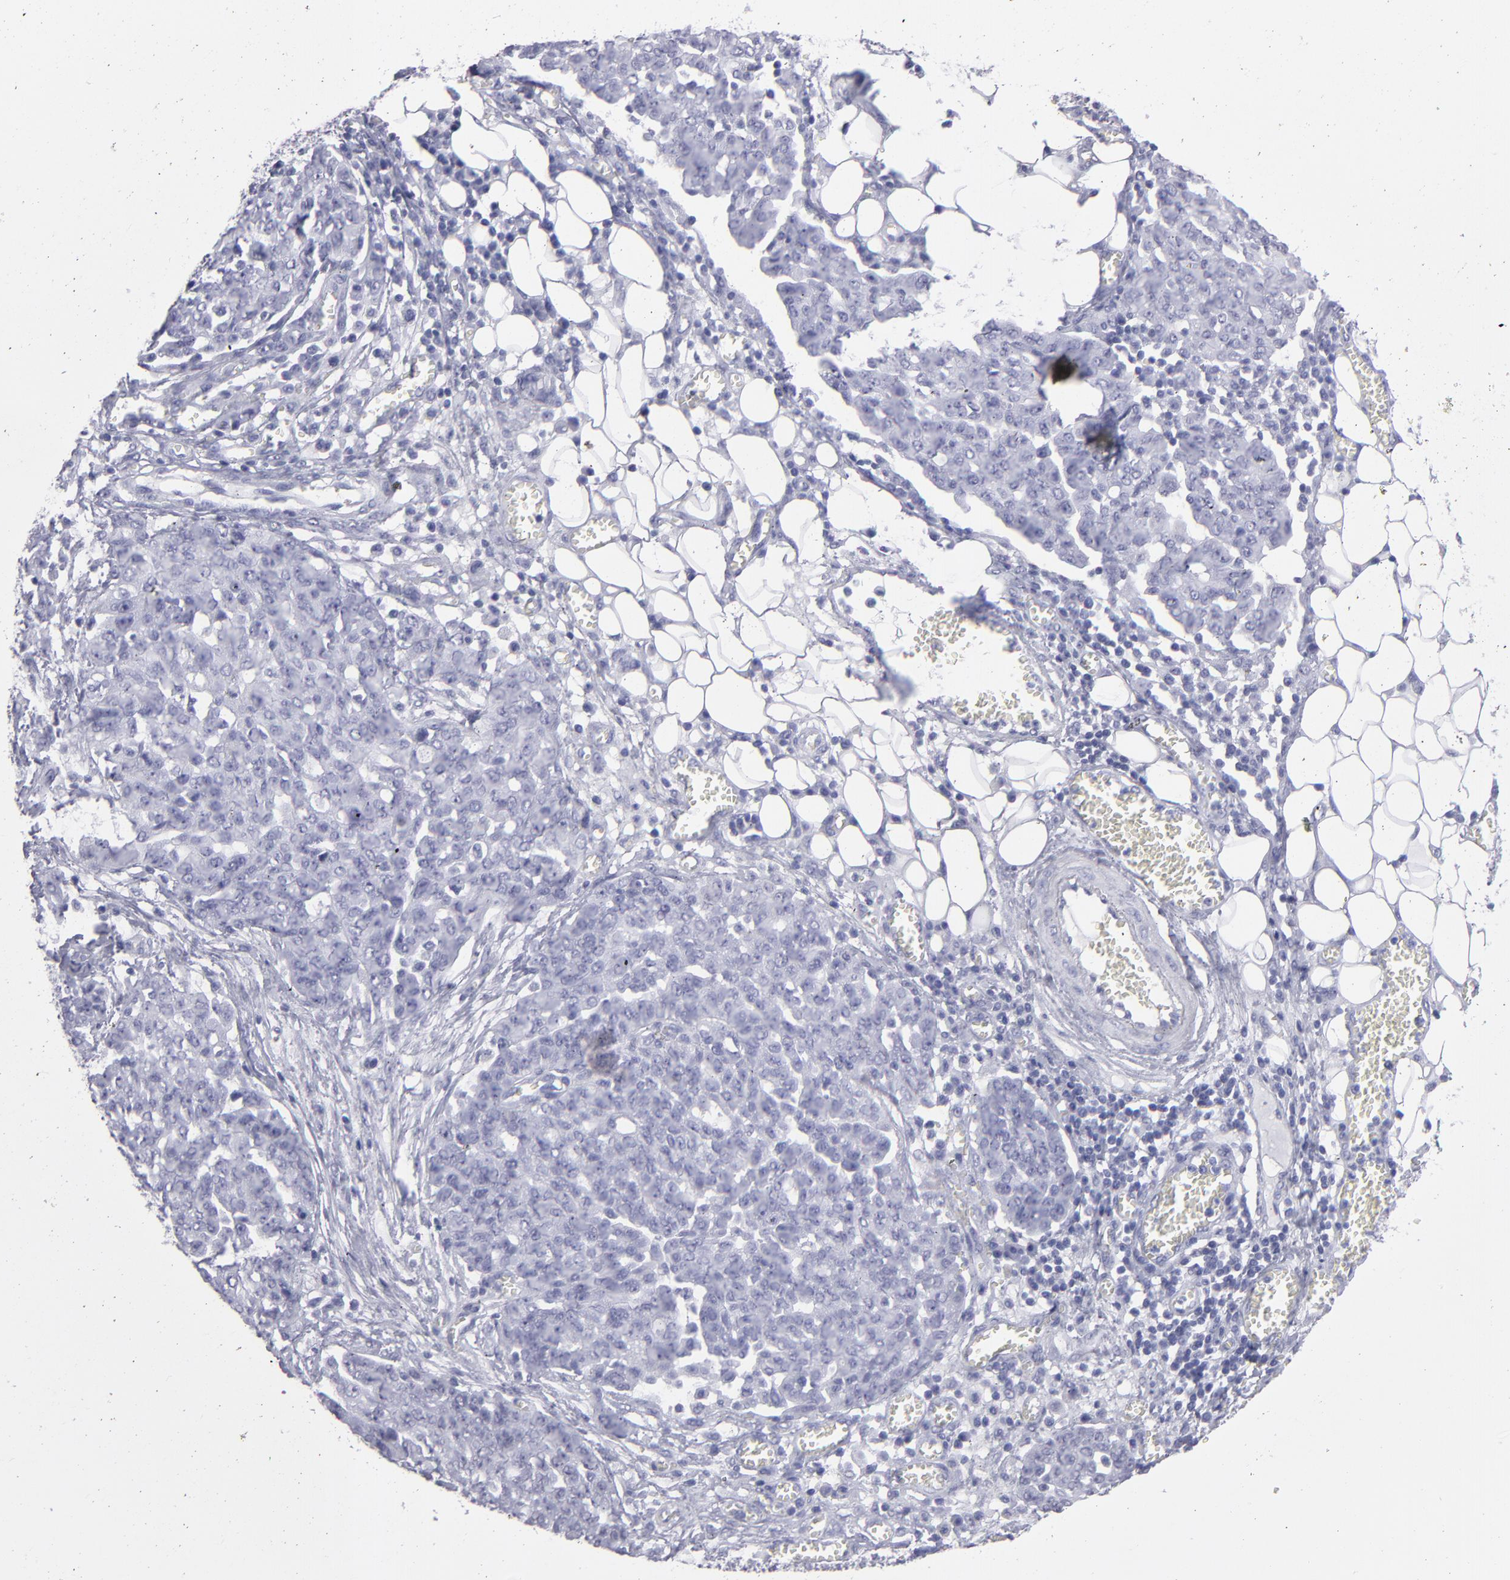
{"staining": {"intensity": "negative", "quantity": "none", "location": "none"}, "tissue": "ovarian cancer", "cell_type": "Tumor cells", "image_type": "cancer", "snomed": [{"axis": "morphology", "description": "Cystadenocarcinoma, serous, NOS"}, {"axis": "topography", "description": "Soft tissue"}, {"axis": "topography", "description": "Ovary"}], "caption": "There is no significant staining in tumor cells of serous cystadenocarcinoma (ovarian). (DAB (3,3'-diaminobenzidine) immunohistochemistry (IHC), high magnification).", "gene": "ALDOB", "patient": {"sex": "female", "age": 57}}